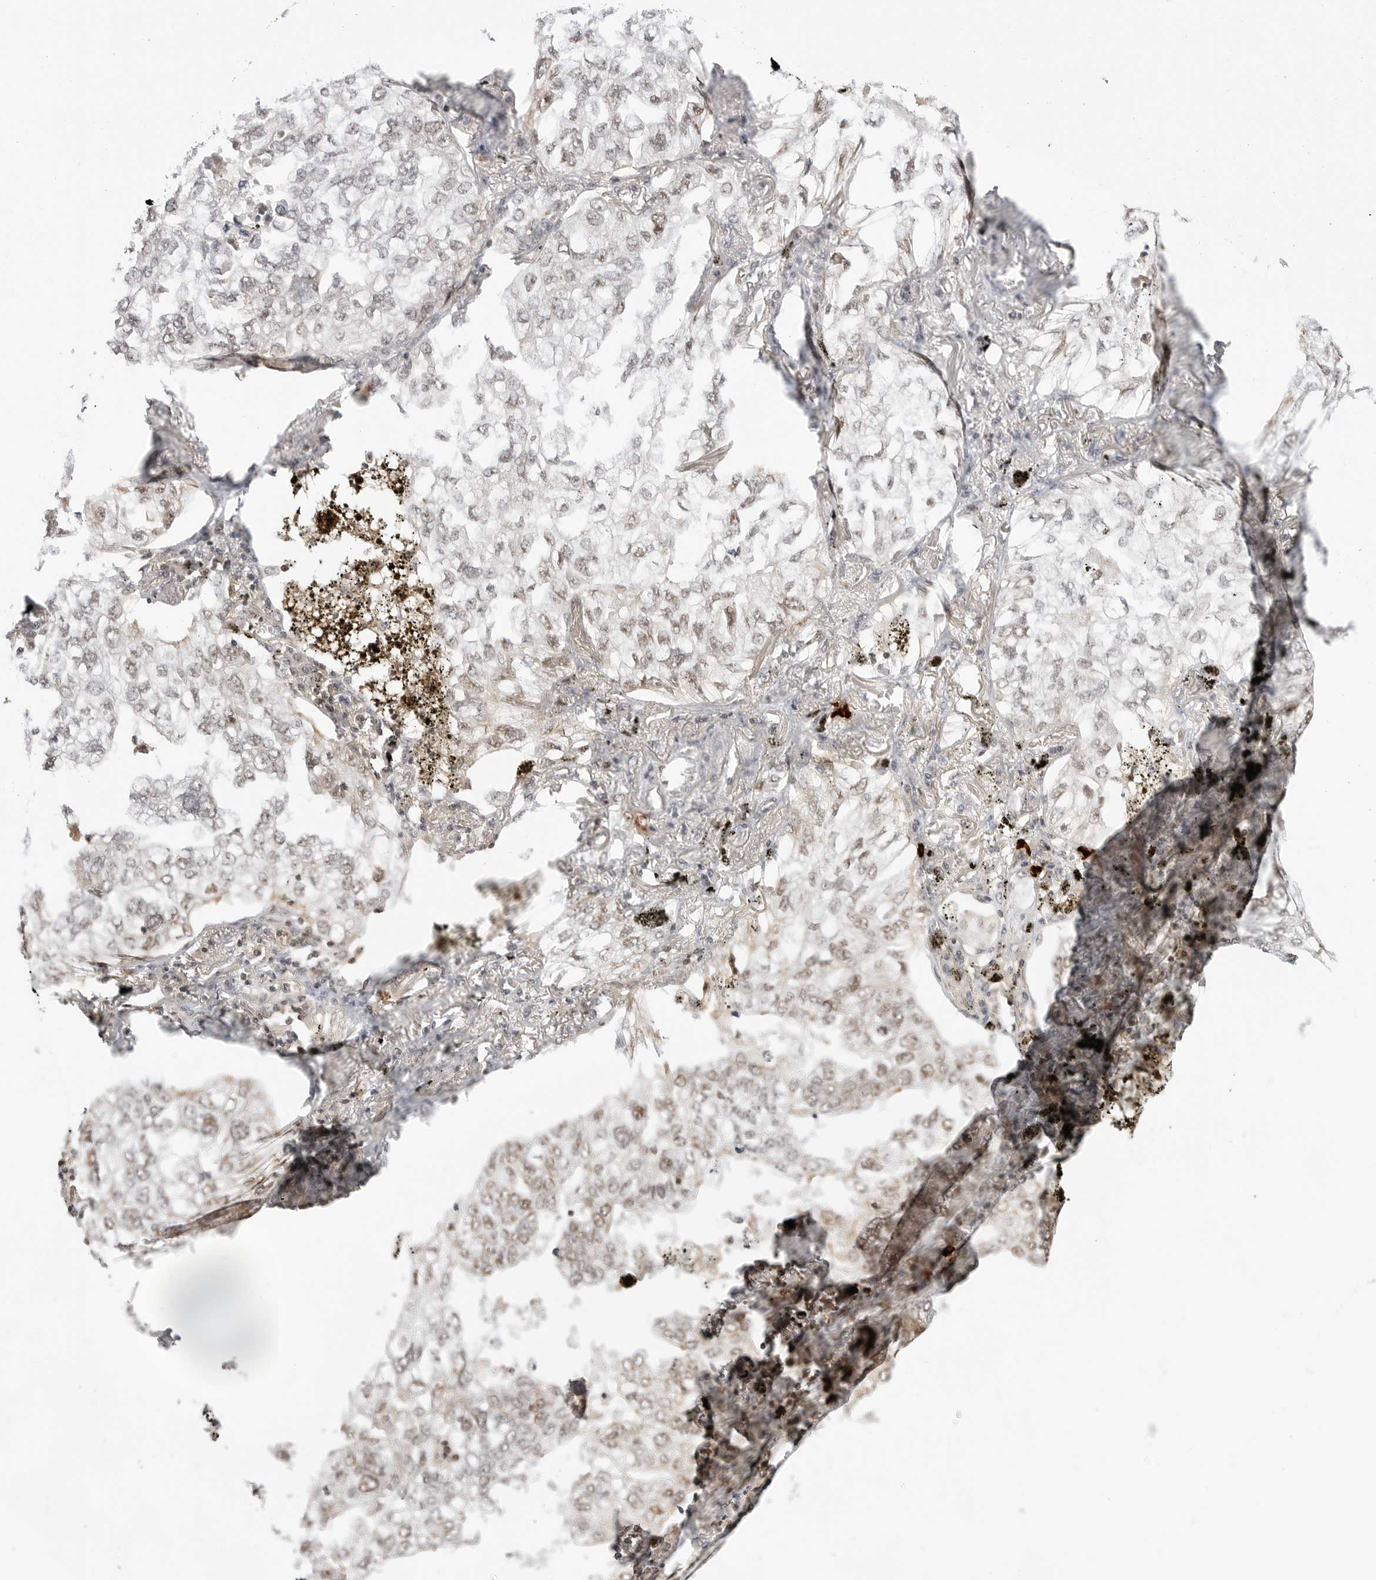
{"staining": {"intensity": "weak", "quantity": "25%-75%", "location": "nuclear"}, "tissue": "lung cancer", "cell_type": "Tumor cells", "image_type": "cancer", "snomed": [{"axis": "morphology", "description": "Adenocarcinoma, NOS"}, {"axis": "topography", "description": "Lung"}], "caption": "Brown immunohistochemical staining in lung cancer (adenocarcinoma) reveals weak nuclear positivity in approximately 25%-75% of tumor cells.", "gene": "C8orf33", "patient": {"sex": "male", "age": 65}}